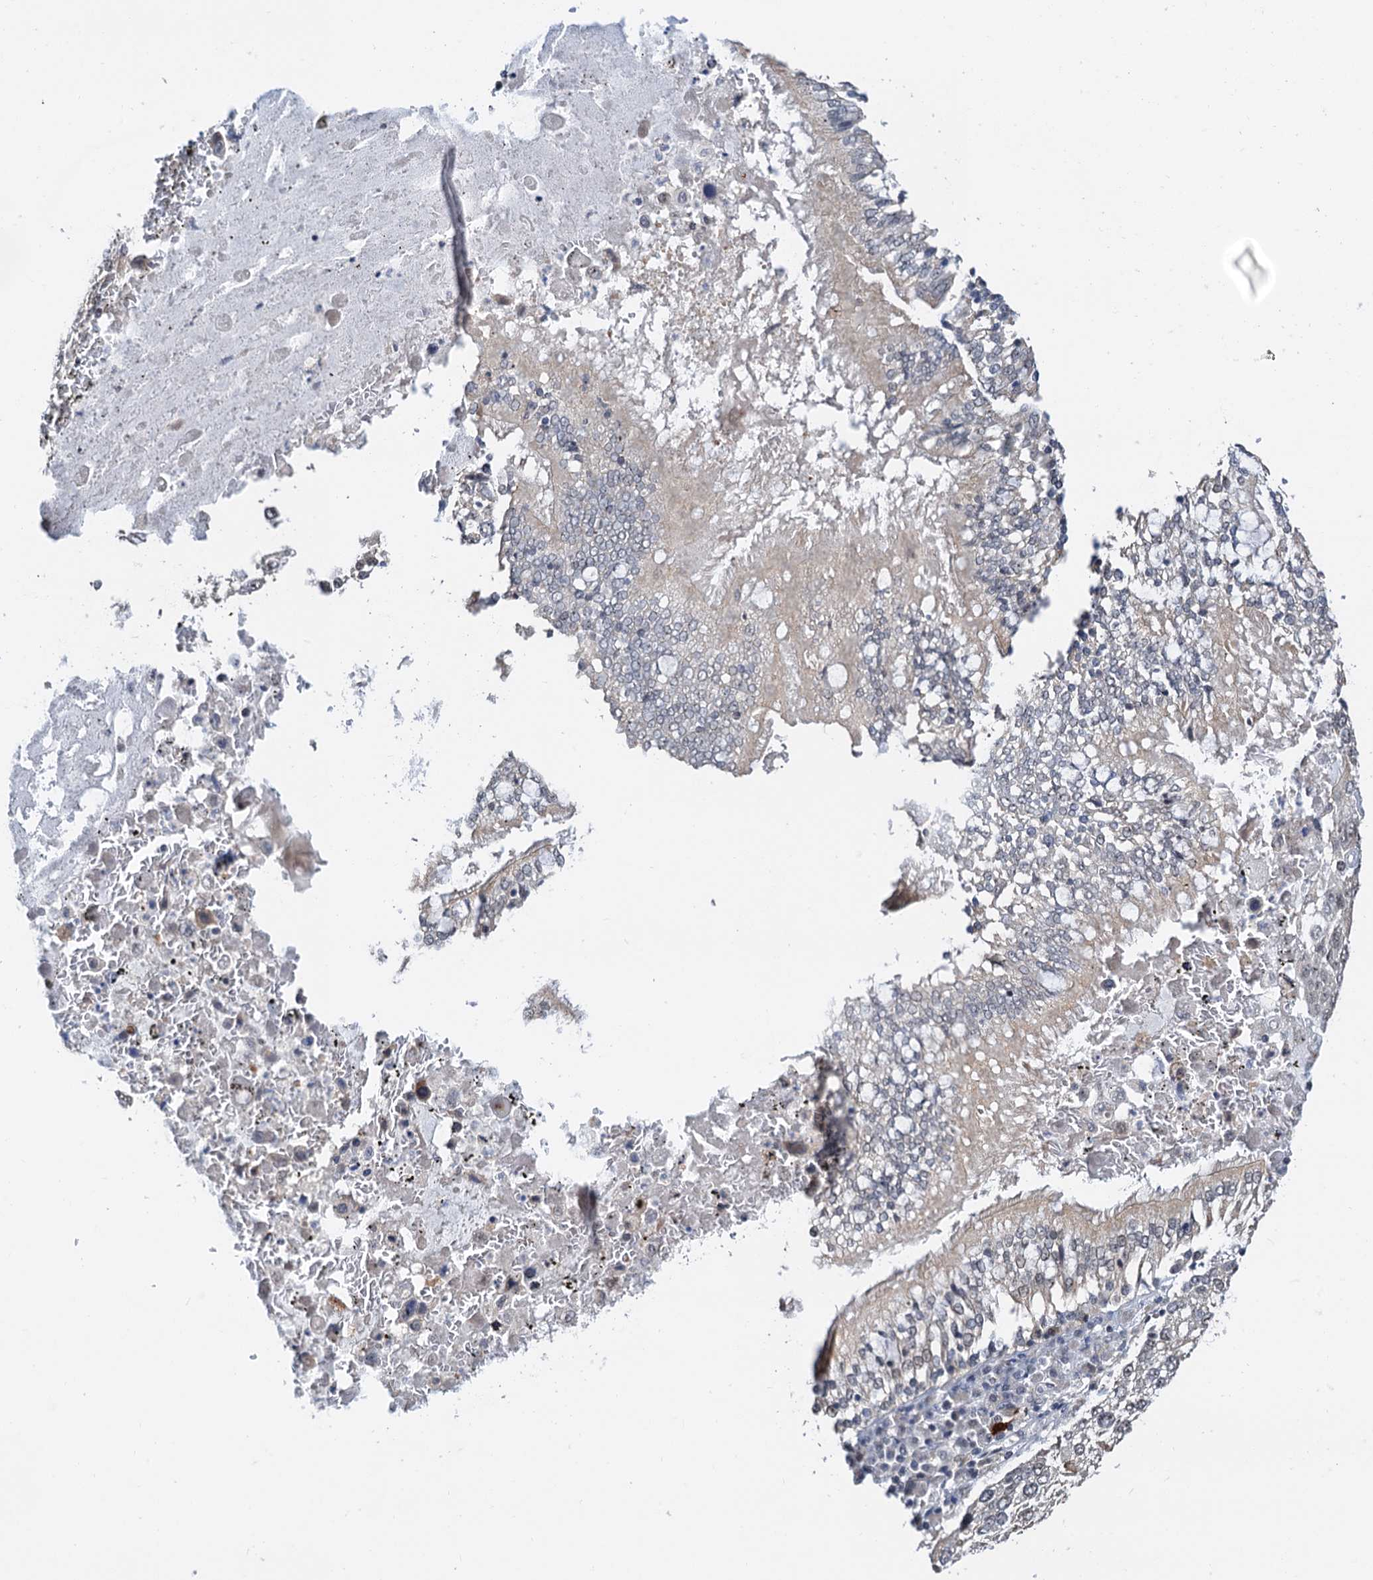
{"staining": {"intensity": "negative", "quantity": "none", "location": "none"}, "tissue": "lung cancer", "cell_type": "Tumor cells", "image_type": "cancer", "snomed": [{"axis": "morphology", "description": "Squamous cell carcinoma, NOS"}, {"axis": "topography", "description": "Lung"}], "caption": "A micrograph of squamous cell carcinoma (lung) stained for a protein demonstrates no brown staining in tumor cells.", "gene": "NAT10", "patient": {"sex": "male", "age": 65}}